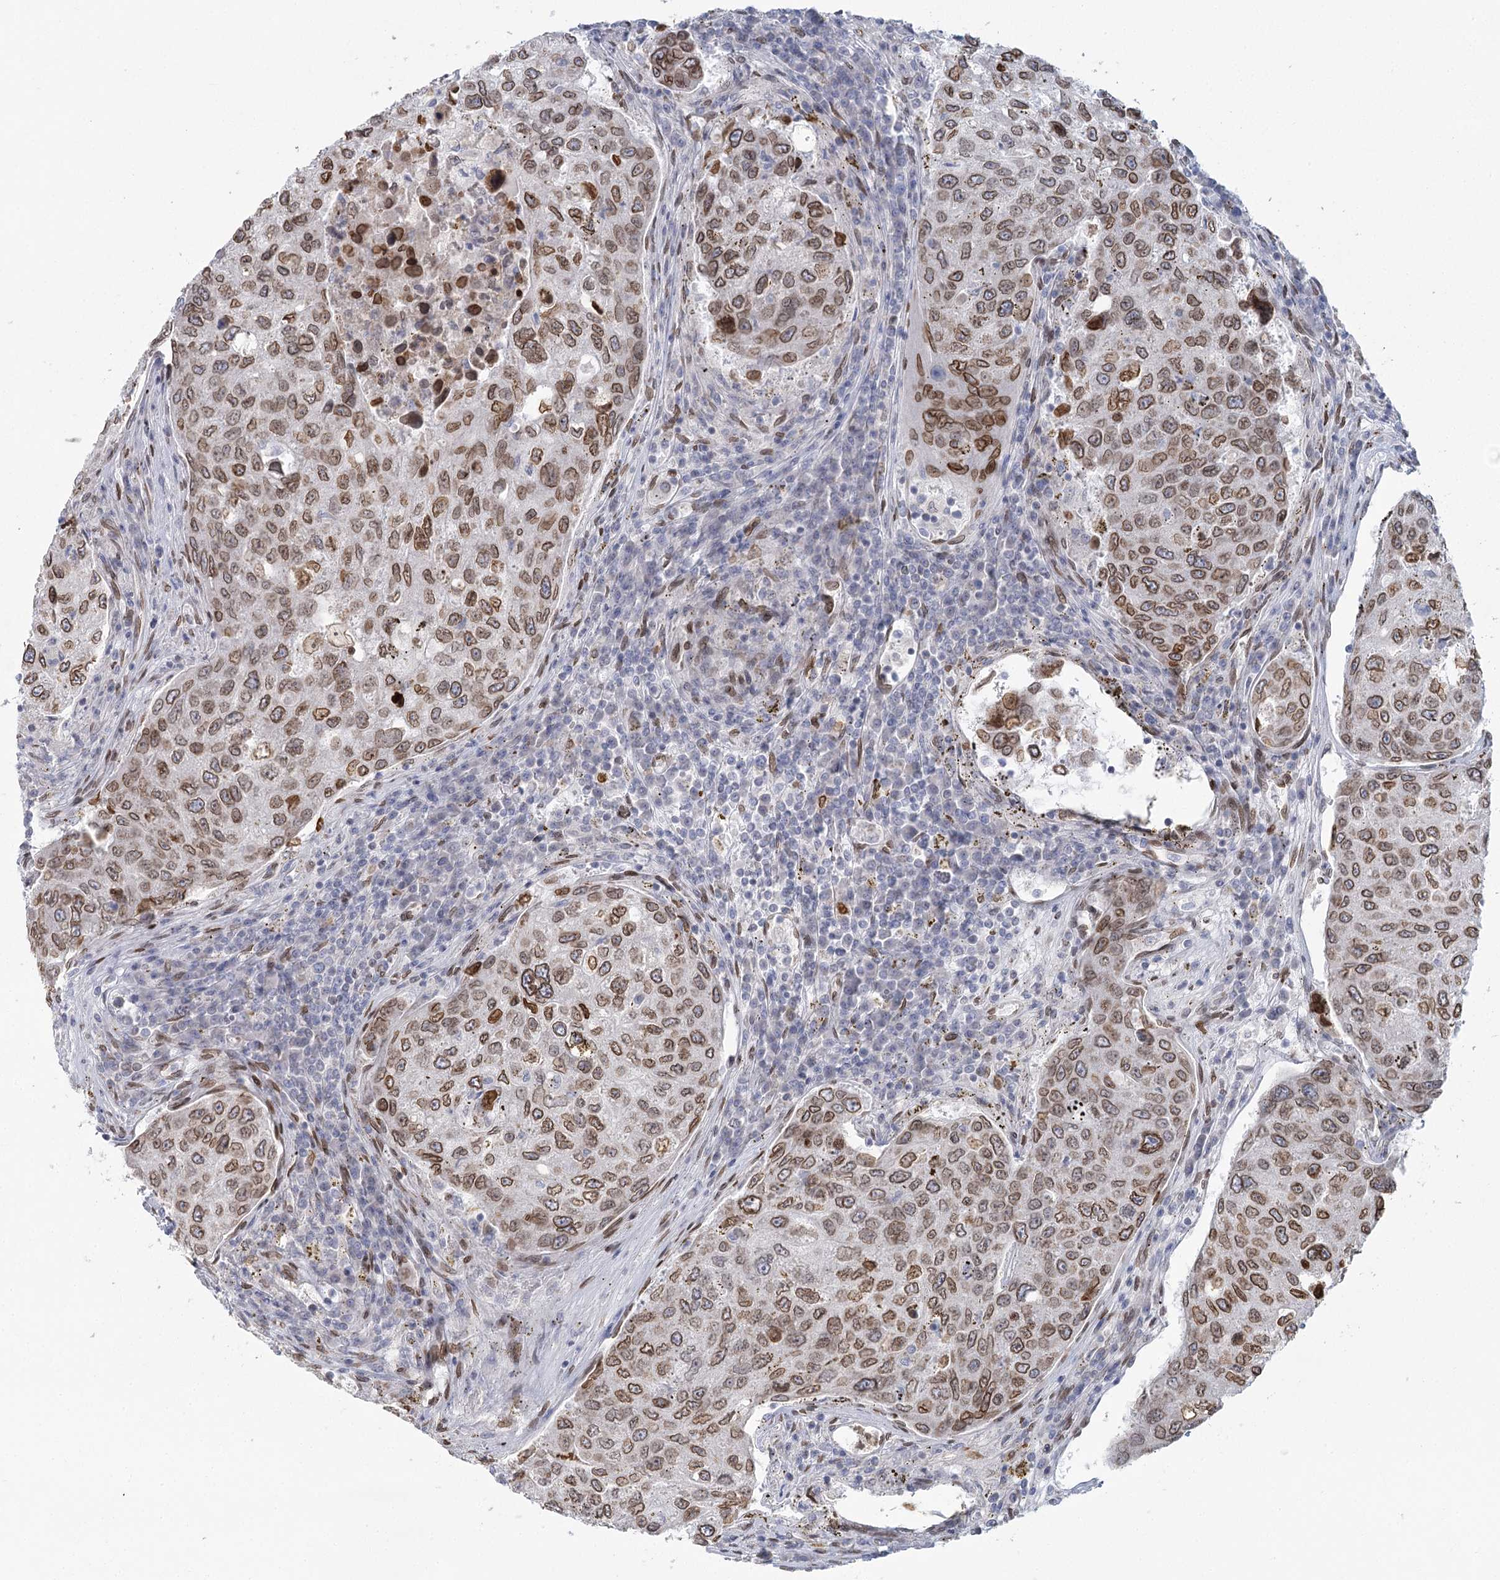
{"staining": {"intensity": "moderate", "quantity": ">75%", "location": "cytoplasmic/membranous,nuclear"}, "tissue": "urothelial cancer", "cell_type": "Tumor cells", "image_type": "cancer", "snomed": [{"axis": "morphology", "description": "Urothelial carcinoma, High grade"}, {"axis": "topography", "description": "Lymph node"}, {"axis": "topography", "description": "Urinary bladder"}], "caption": "This is an image of immunohistochemistry (IHC) staining of urothelial carcinoma (high-grade), which shows moderate positivity in the cytoplasmic/membranous and nuclear of tumor cells.", "gene": "VWA5A", "patient": {"sex": "male", "age": 51}}